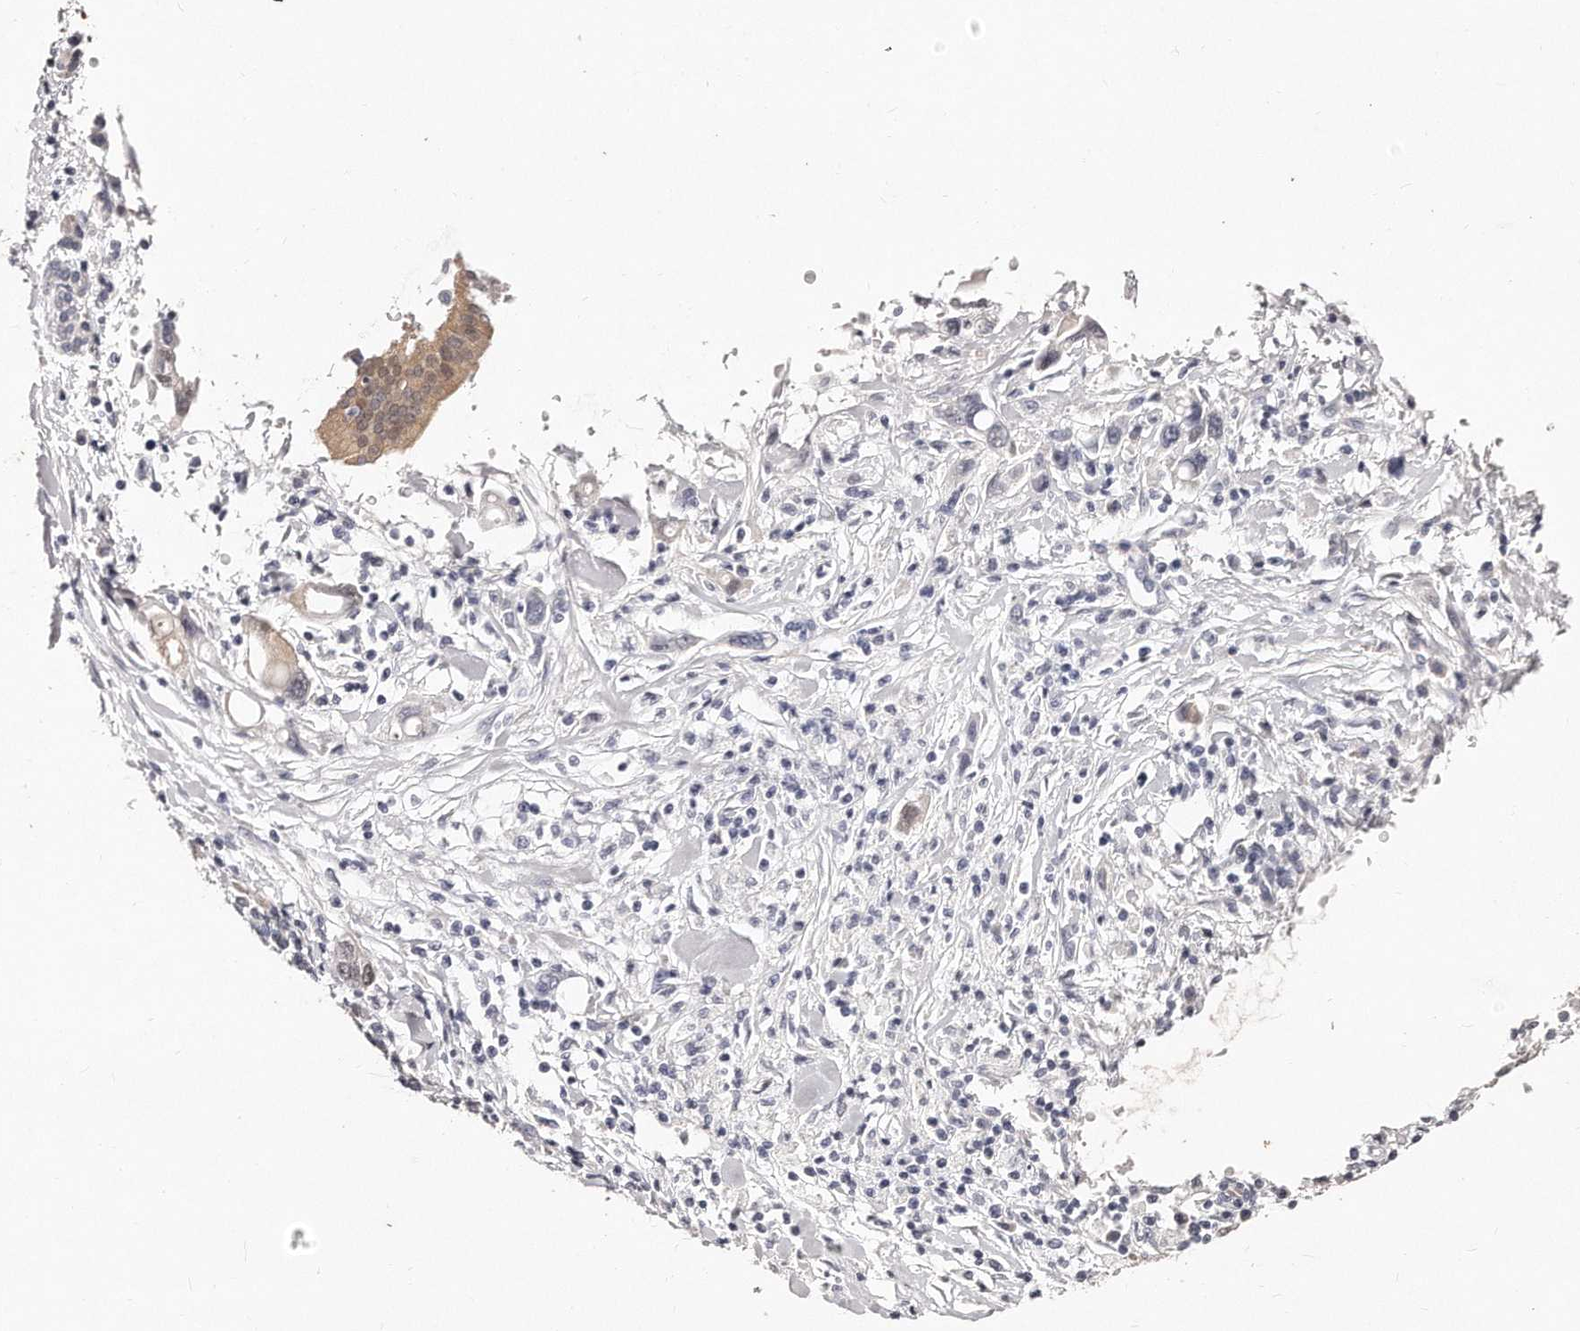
{"staining": {"intensity": "negative", "quantity": "none", "location": "none"}, "tissue": "pancreatic cancer", "cell_type": "Tumor cells", "image_type": "cancer", "snomed": [{"axis": "morphology", "description": "Adenocarcinoma, NOS"}, {"axis": "topography", "description": "Pancreas"}], "caption": "IHC photomicrograph of neoplastic tissue: human pancreatic cancer (adenocarcinoma) stained with DAB demonstrates no significant protein staining in tumor cells. (DAB immunohistochemistry (IHC) with hematoxylin counter stain).", "gene": "GDA", "patient": {"sex": "female", "age": 57}}